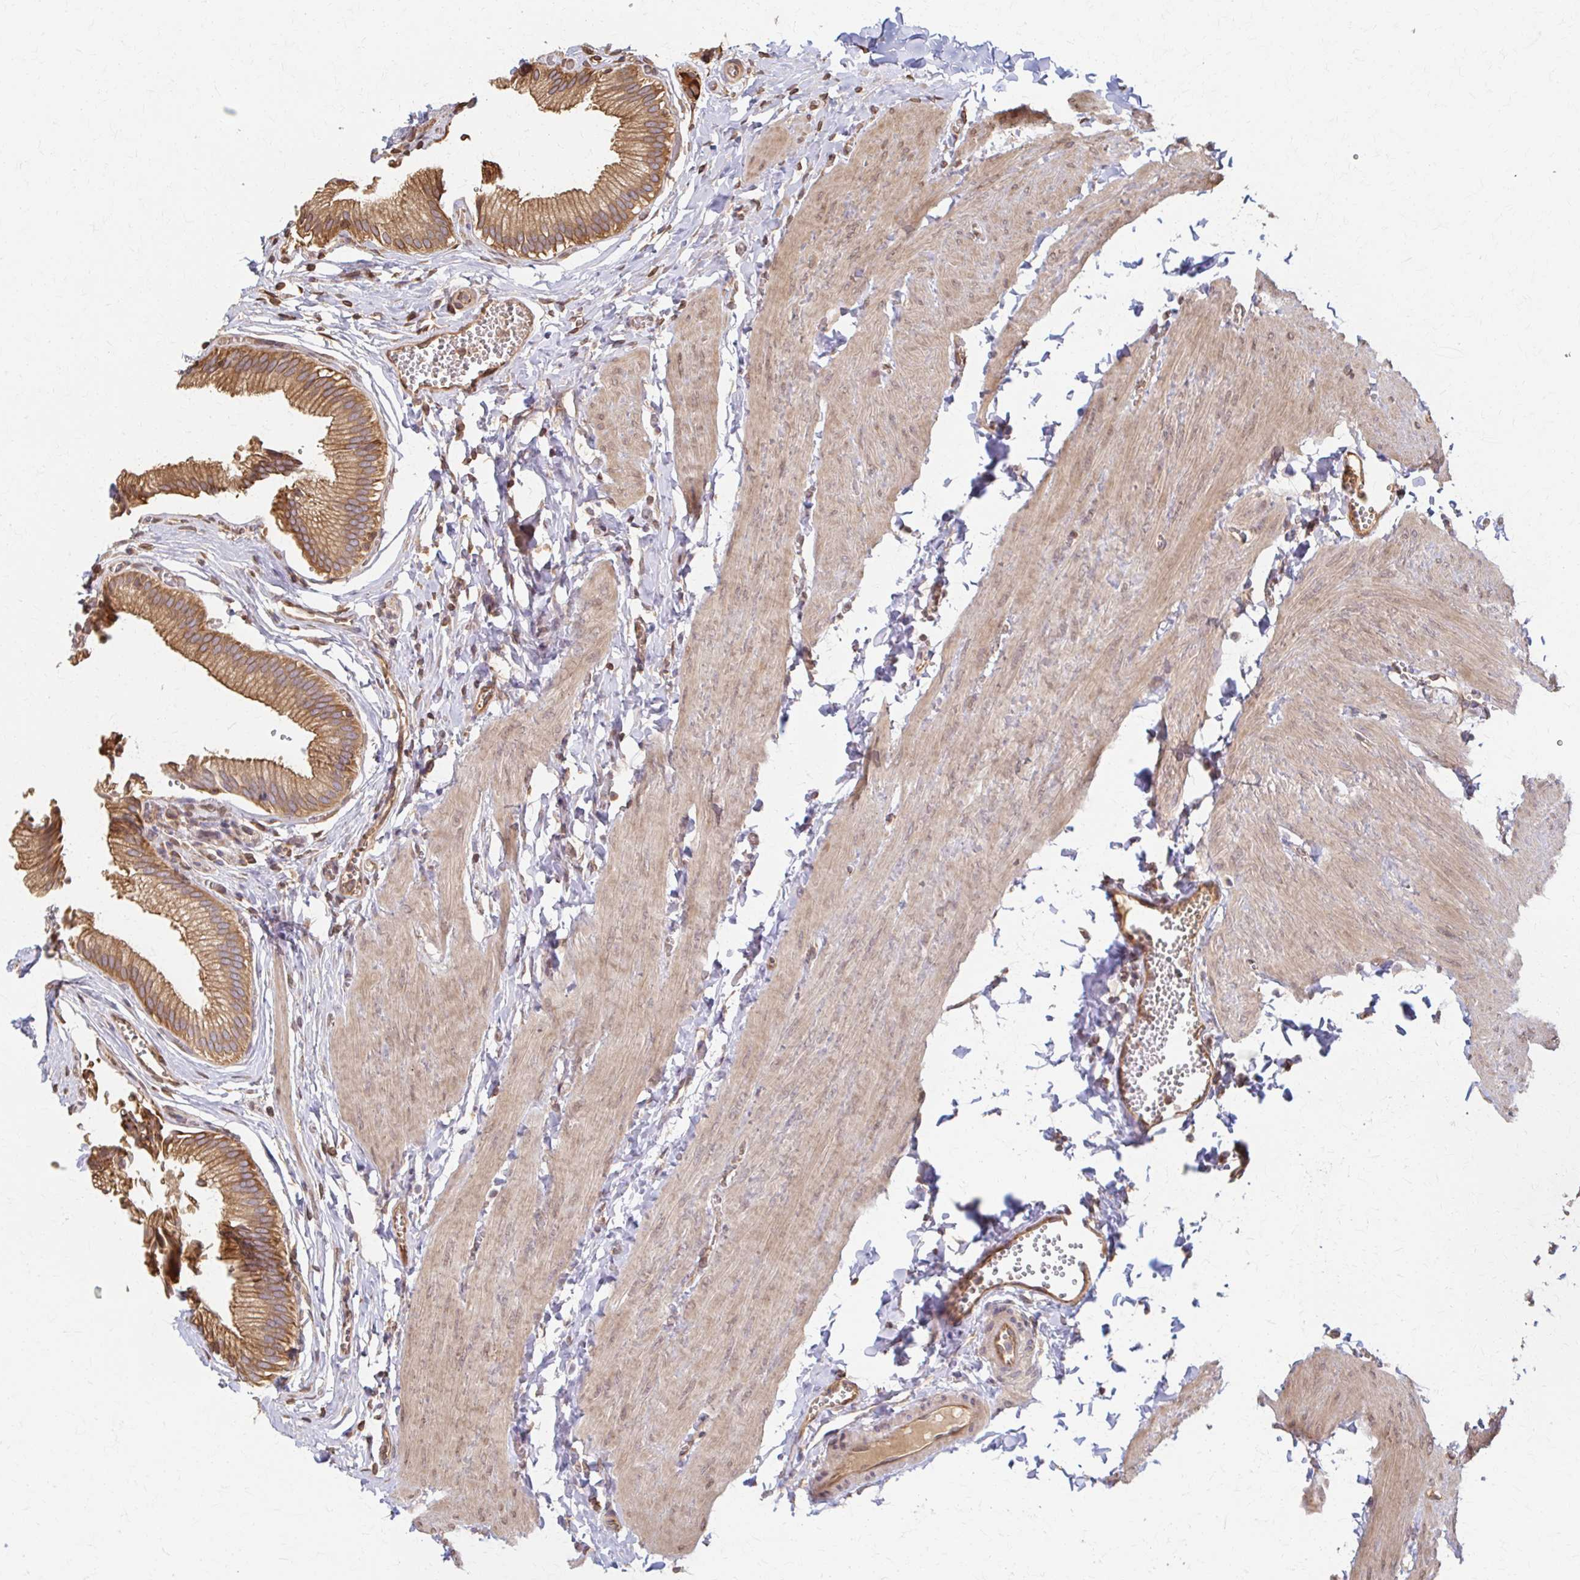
{"staining": {"intensity": "moderate", "quantity": ">75%", "location": "cytoplasmic/membranous"}, "tissue": "gallbladder", "cell_type": "Glandular cells", "image_type": "normal", "snomed": [{"axis": "morphology", "description": "Normal tissue, NOS"}, {"axis": "topography", "description": "Gallbladder"}, {"axis": "topography", "description": "Peripheral nerve tissue"}], "caption": "High-power microscopy captured an immunohistochemistry histopathology image of unremarkable gallbladder, revealing moderate cytoplasmic/membranous expression in about >75% of glandular cells. Using DAB (brown) and hematoxylin (blue) stains, captured at high magnification using brightfield microscopy.", "gene": "ARHGAP35", "patient": {"sex": "male", "age": 17}}